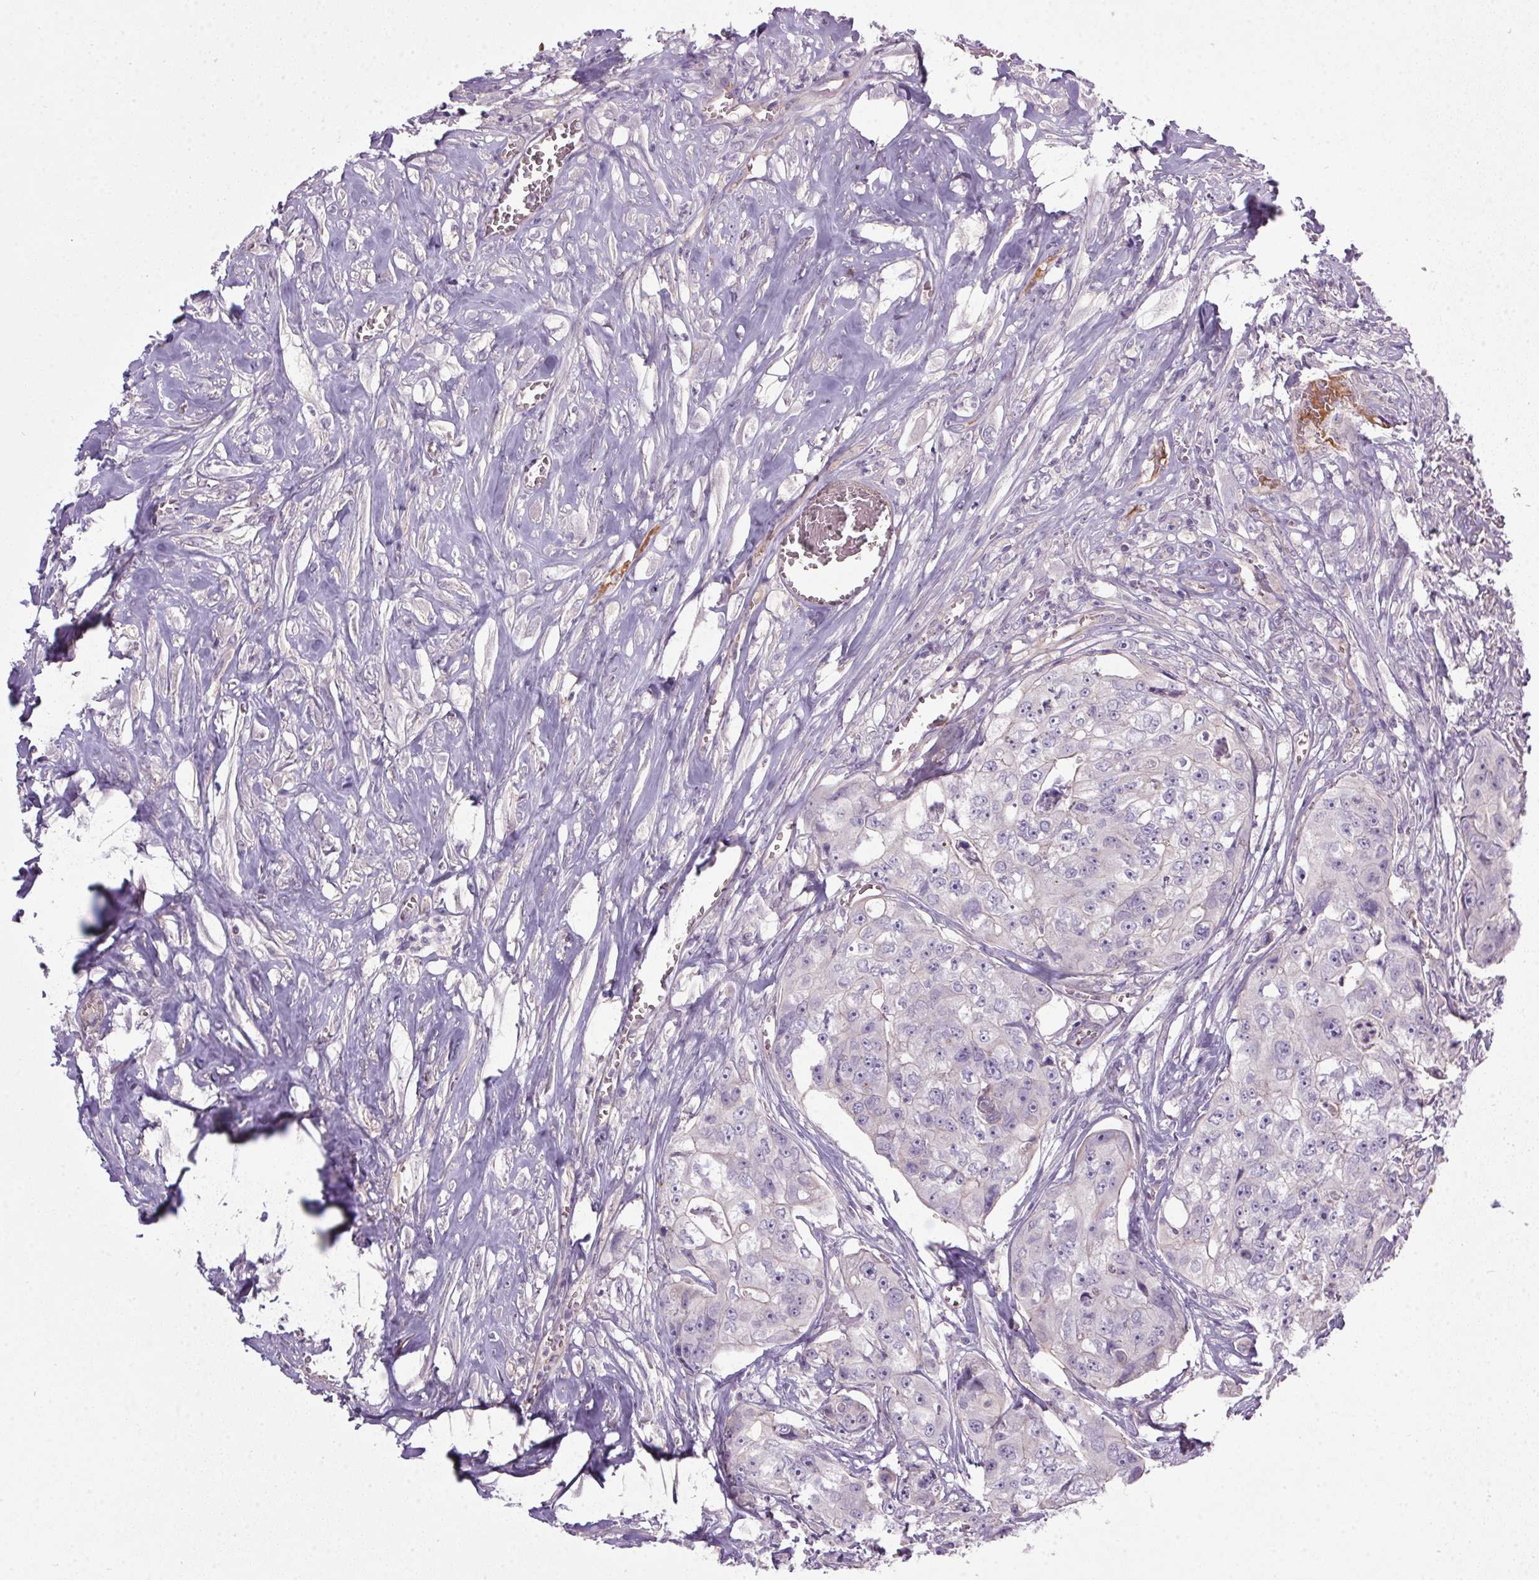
{"staining": {"intensity": "negative", "quantity": "none", "location": "none"}, "tissue": "colorectal cancer", "cell_type": "Tumor cells", "image_type": "cancer", "snomed": [{"axis": "morphology", "description": "Adenocarcinoma, NOS"}, {"axis": "topography", "description": "Rectum"}], "caption": "This is an IHC image of colorectal adenocarcinoma. There is no staining in tumor cells.", "gene": "APOC4", "patient": {"sex": "female", "age": 62}}